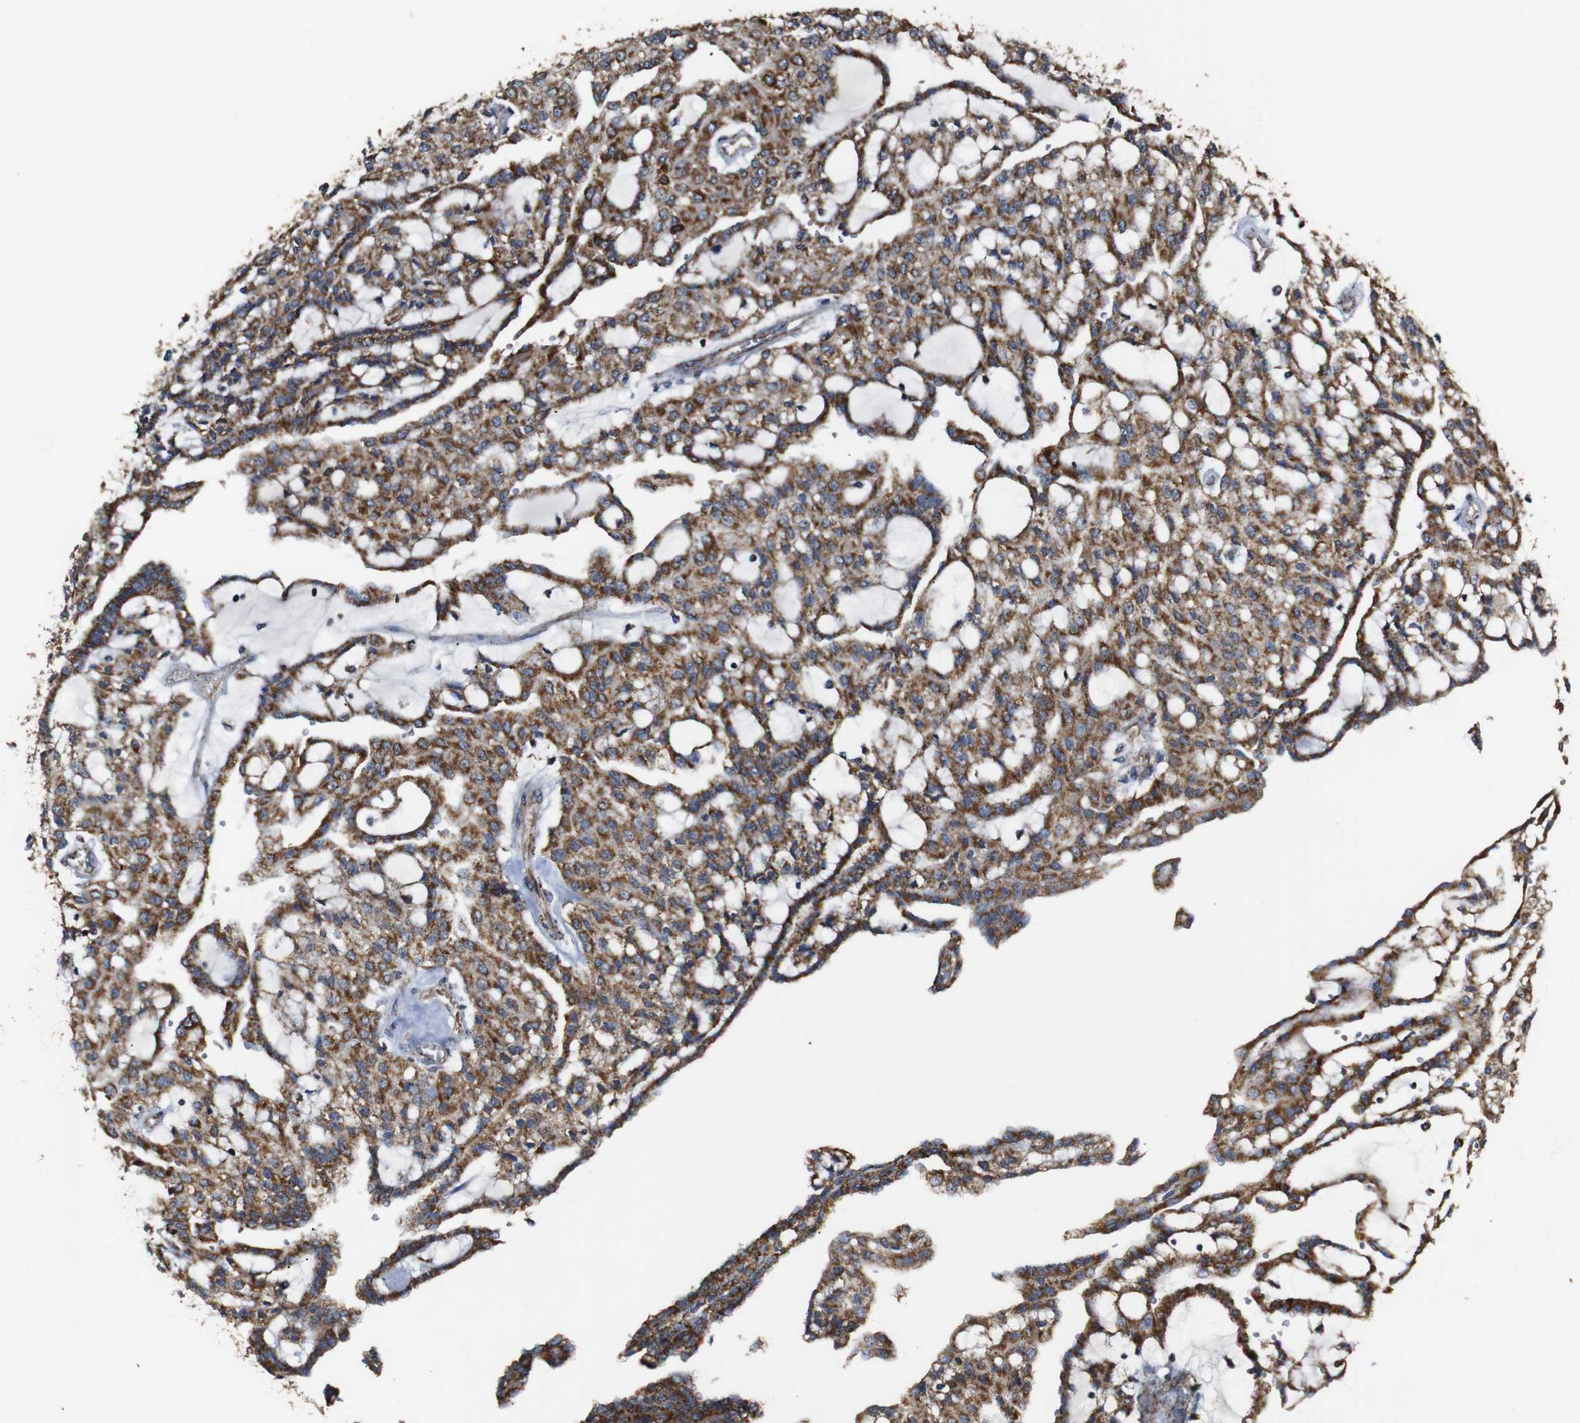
{"staining": {"intensity": "moderate", "quantity": ">75%", "location": "cytoplasmic/membranous"}, "tissue": "renal cancer", "cell_type": "Tumor cells", "image_type": "cancer", "snomed": [{"axis": "morphology", "description": "Adenocarcinoma, NOS"}, {"axis": "topography", "description": "Kidney"}], "caption": "Renal adenocarcinoma was stained to show a protein in brown. There is medium levels of moderate cytoplasmic/membranous positivity in approximately >75% of tumor cells.", "gene": "NR3C2", "patient": {"sex": "male", "age": 63}}